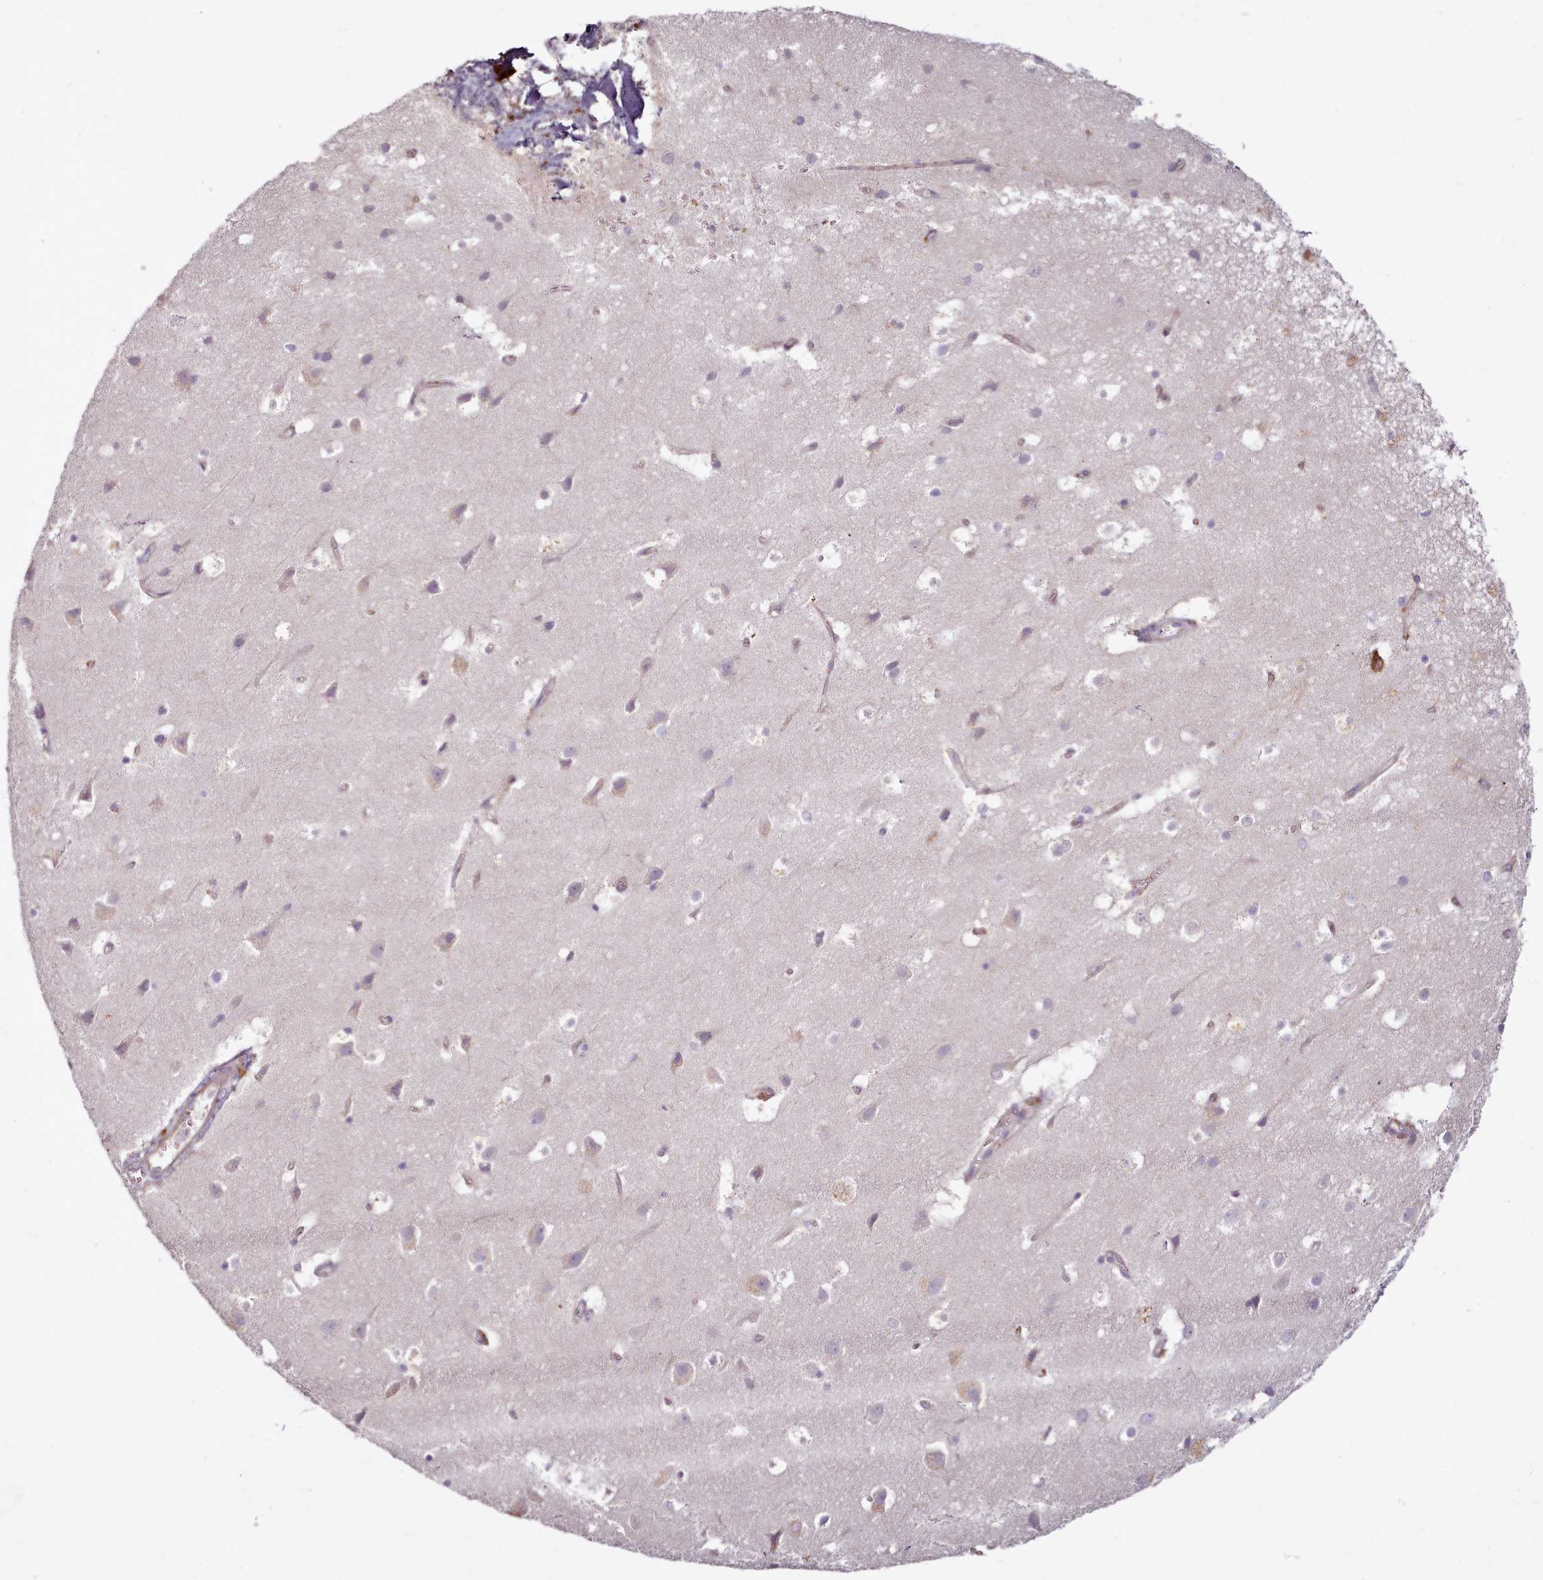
{"staining": {"intensity": "weak", "quantity": ">75%", "location": "cytoplasmic/membranous"}, "tissue": "cerebral cortex", "cell_type": "Endothelial cells", "image_type": "normal", "snomed": [{"axis": "morphology", "description": "Normal tissue, NOS"}, {"axis": "topography", "description": "Cerebral cortex"}], "caption": "Unremarkable cerebral cortex shows weak cytoplasmic/membranous staining in approximately >75% of endothelial cells.", "gene": "C1QTNF5", "patient": {"sex": "male", "age": 54}}